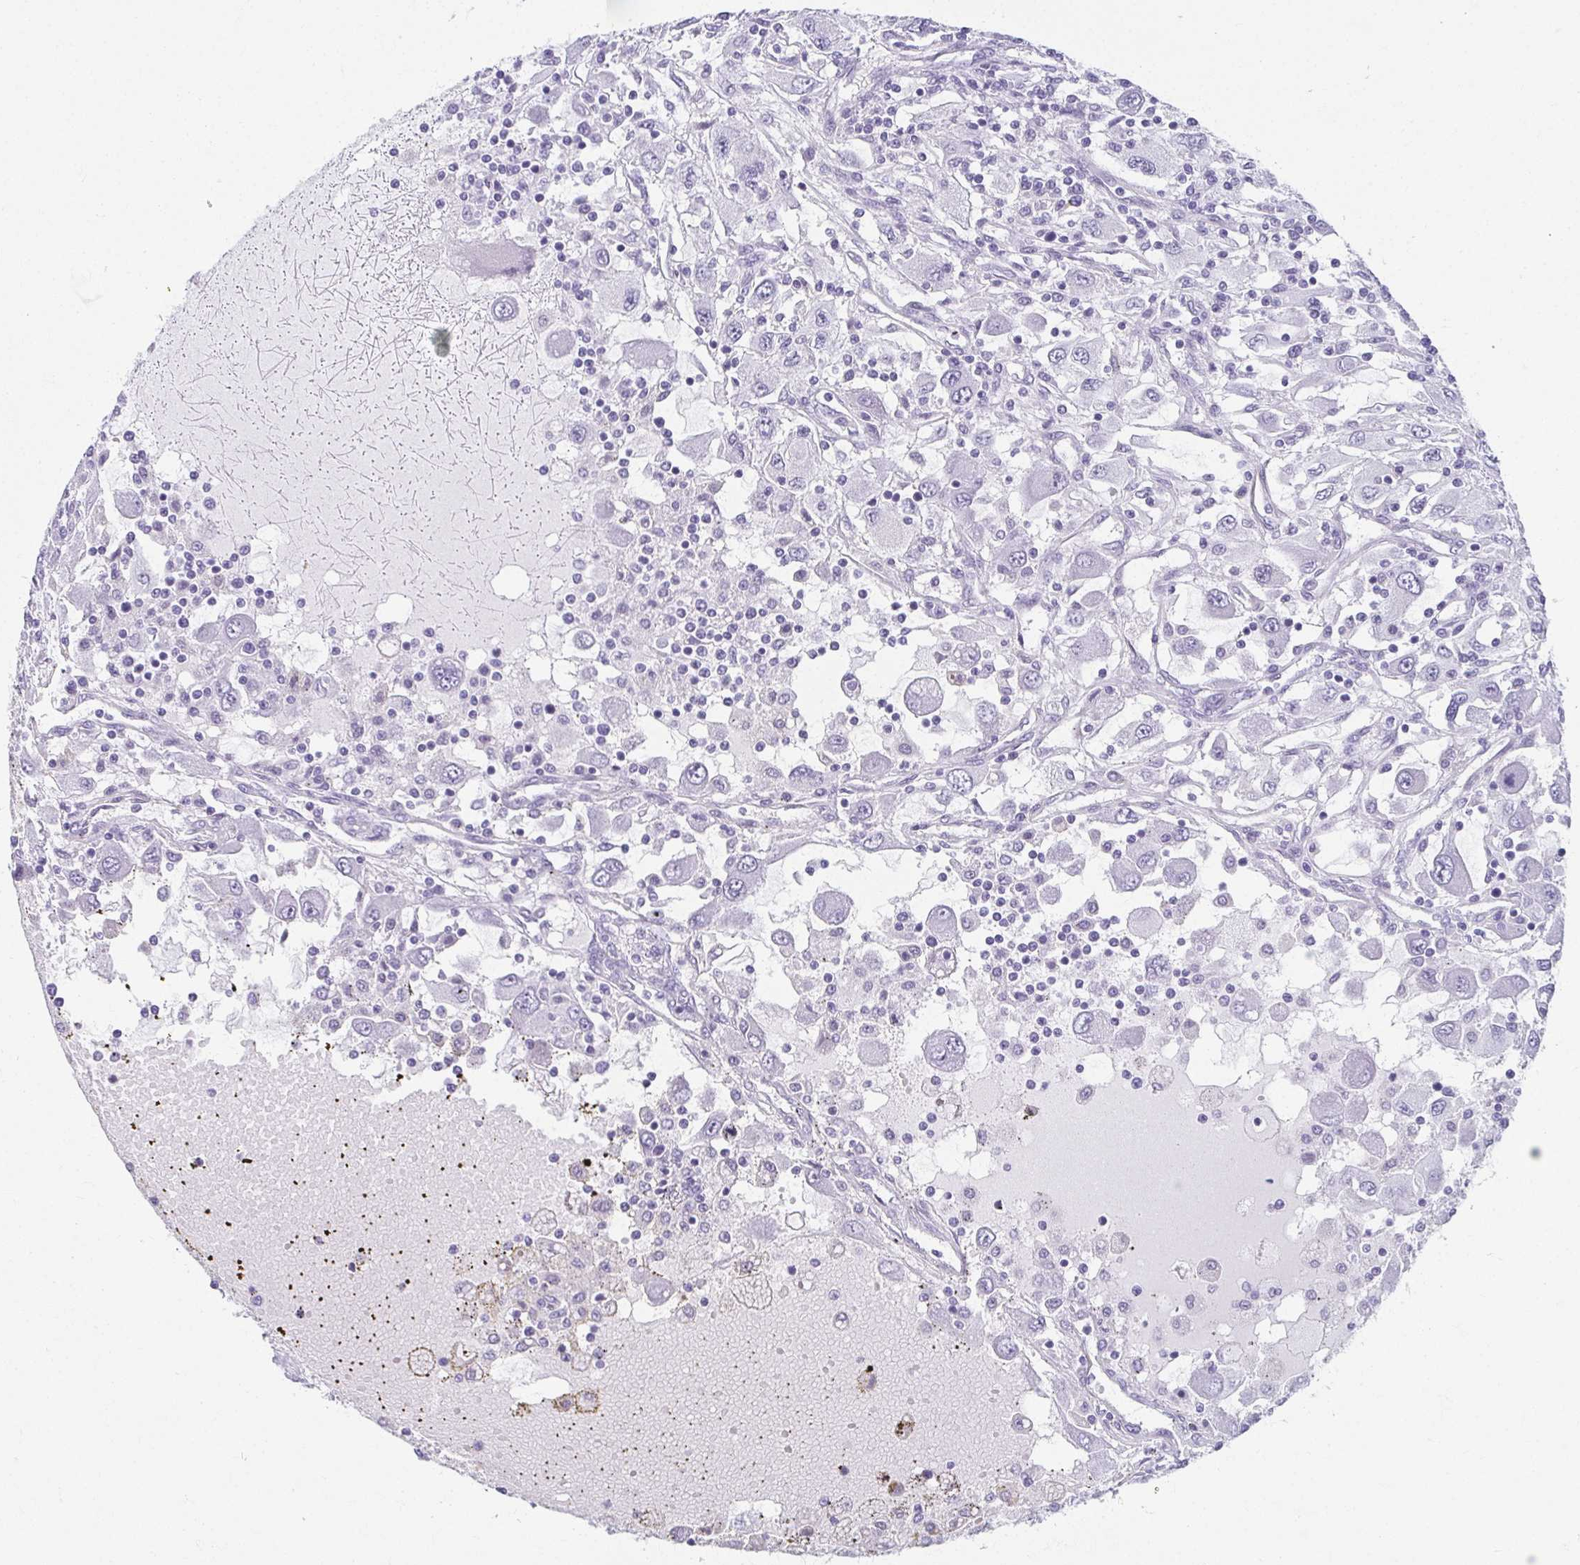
{"staining": {"intensity": "negative", "quantity": "none", "location": "none"}, "tissue": "renal cancer", "cell_type": "Tumor cells", "image_type": "cancer", "snomed": [{"axis": "morphology", "description": "Adenocarcinoma, NOS"}, {"axis": "topography", "description": "Kidney"}], "caption": "Tumor cells show no significant protein expression in renal cancer.", "gene": "MOBP", "patient": {"sex": "female", "age": 67}}